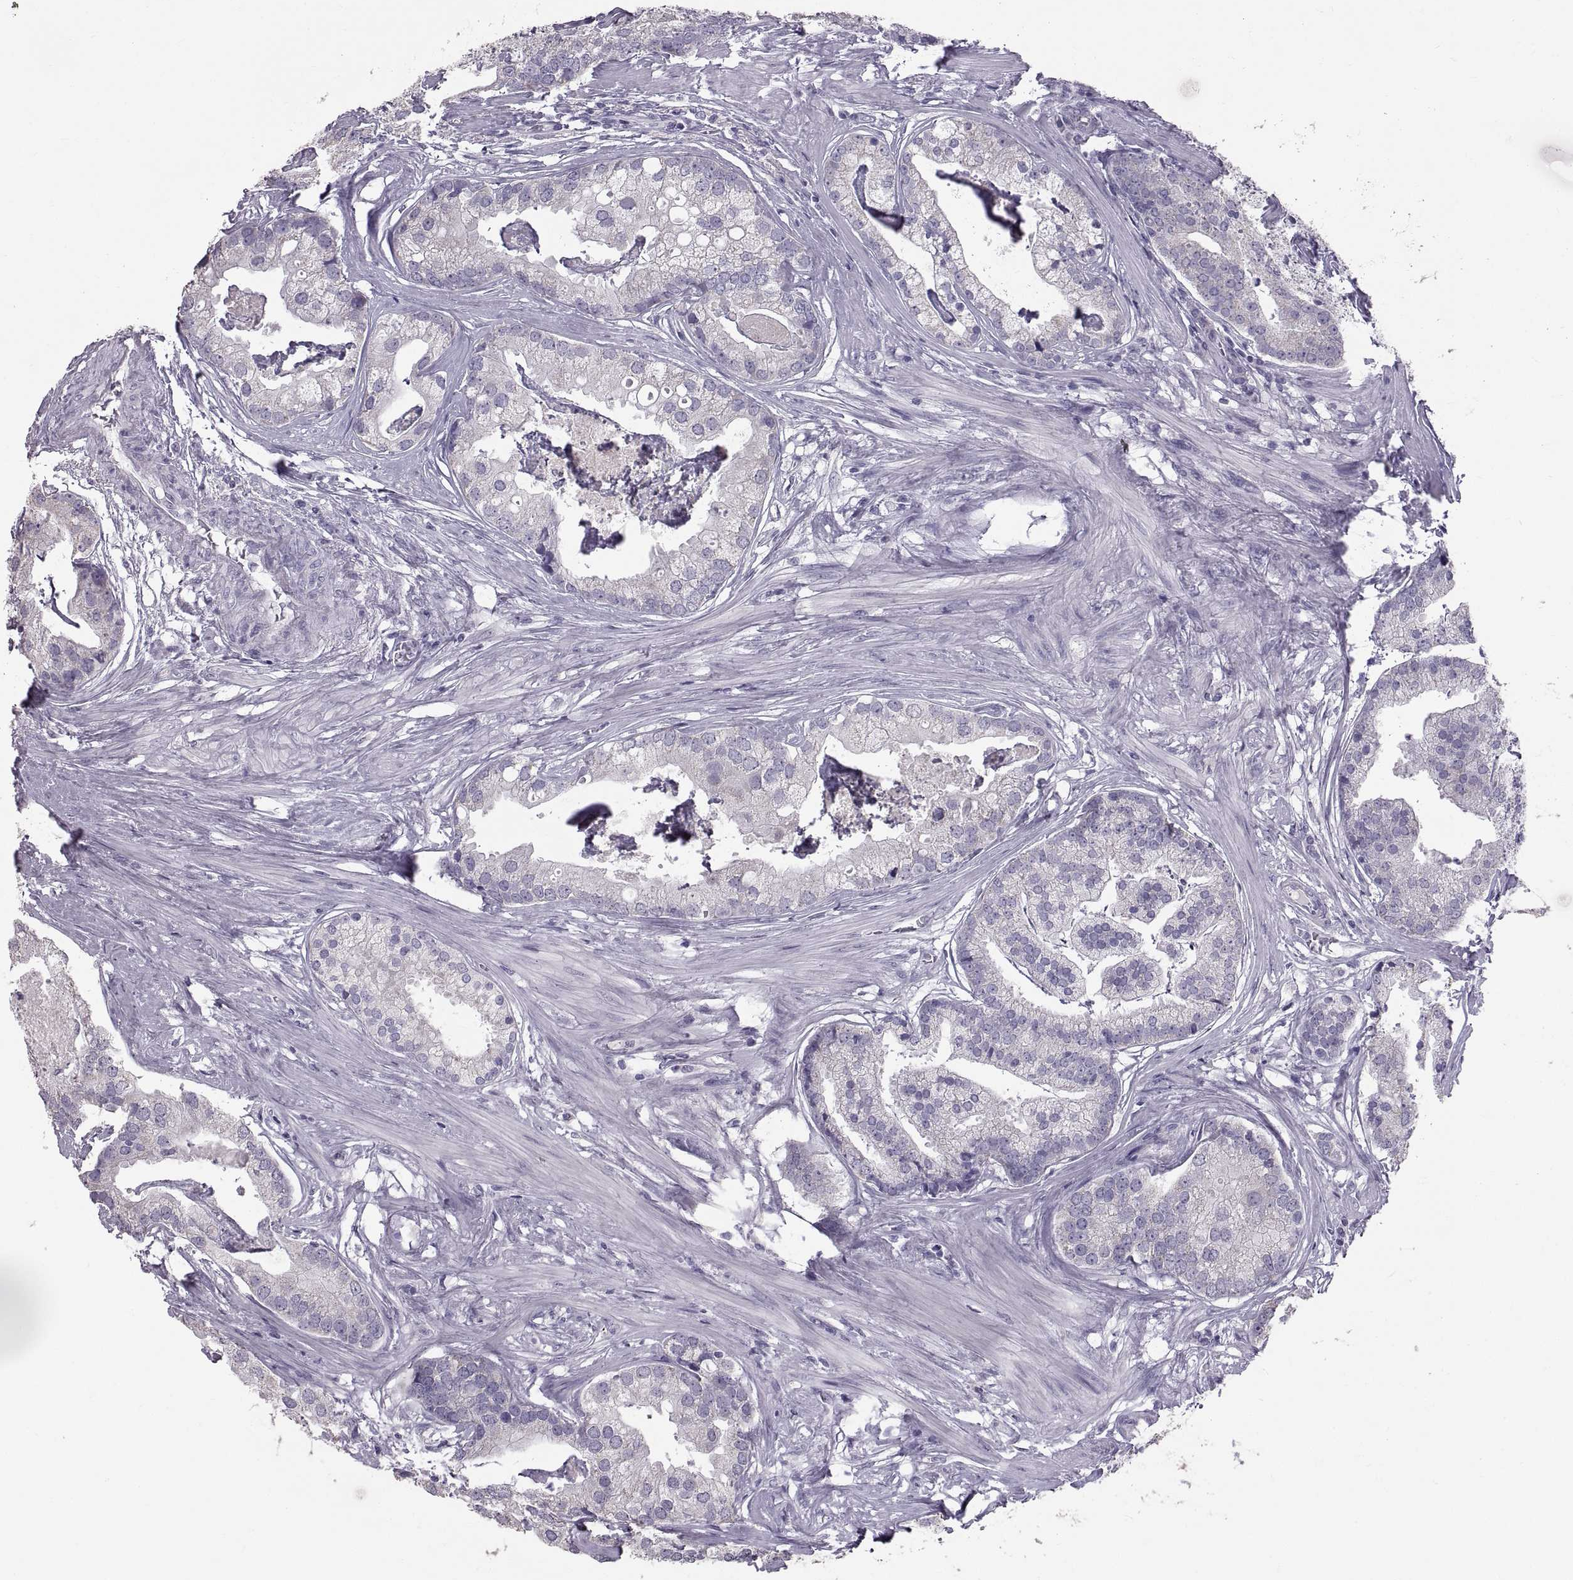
{"staining": {"intensity": "negative", "quantity": "none", "location": "none"}, "tissue": "prostate cancer", "cell_type": "Tumor cells", "image_type": "cancer", "snomed": [{"axis": "morphology", "description": "Adenocarcinoma, NOS"}, {"axis": "topography", "description": "Prostate and seminal vesicle, NOS"}, {"axis": "topography", "description": "Prostate"}], "caption": "IHC of prostate cancer reveals no expression in tumor cells.", "gene": "WBP2NL", "patient": {"sex": "male", "age": 44}}